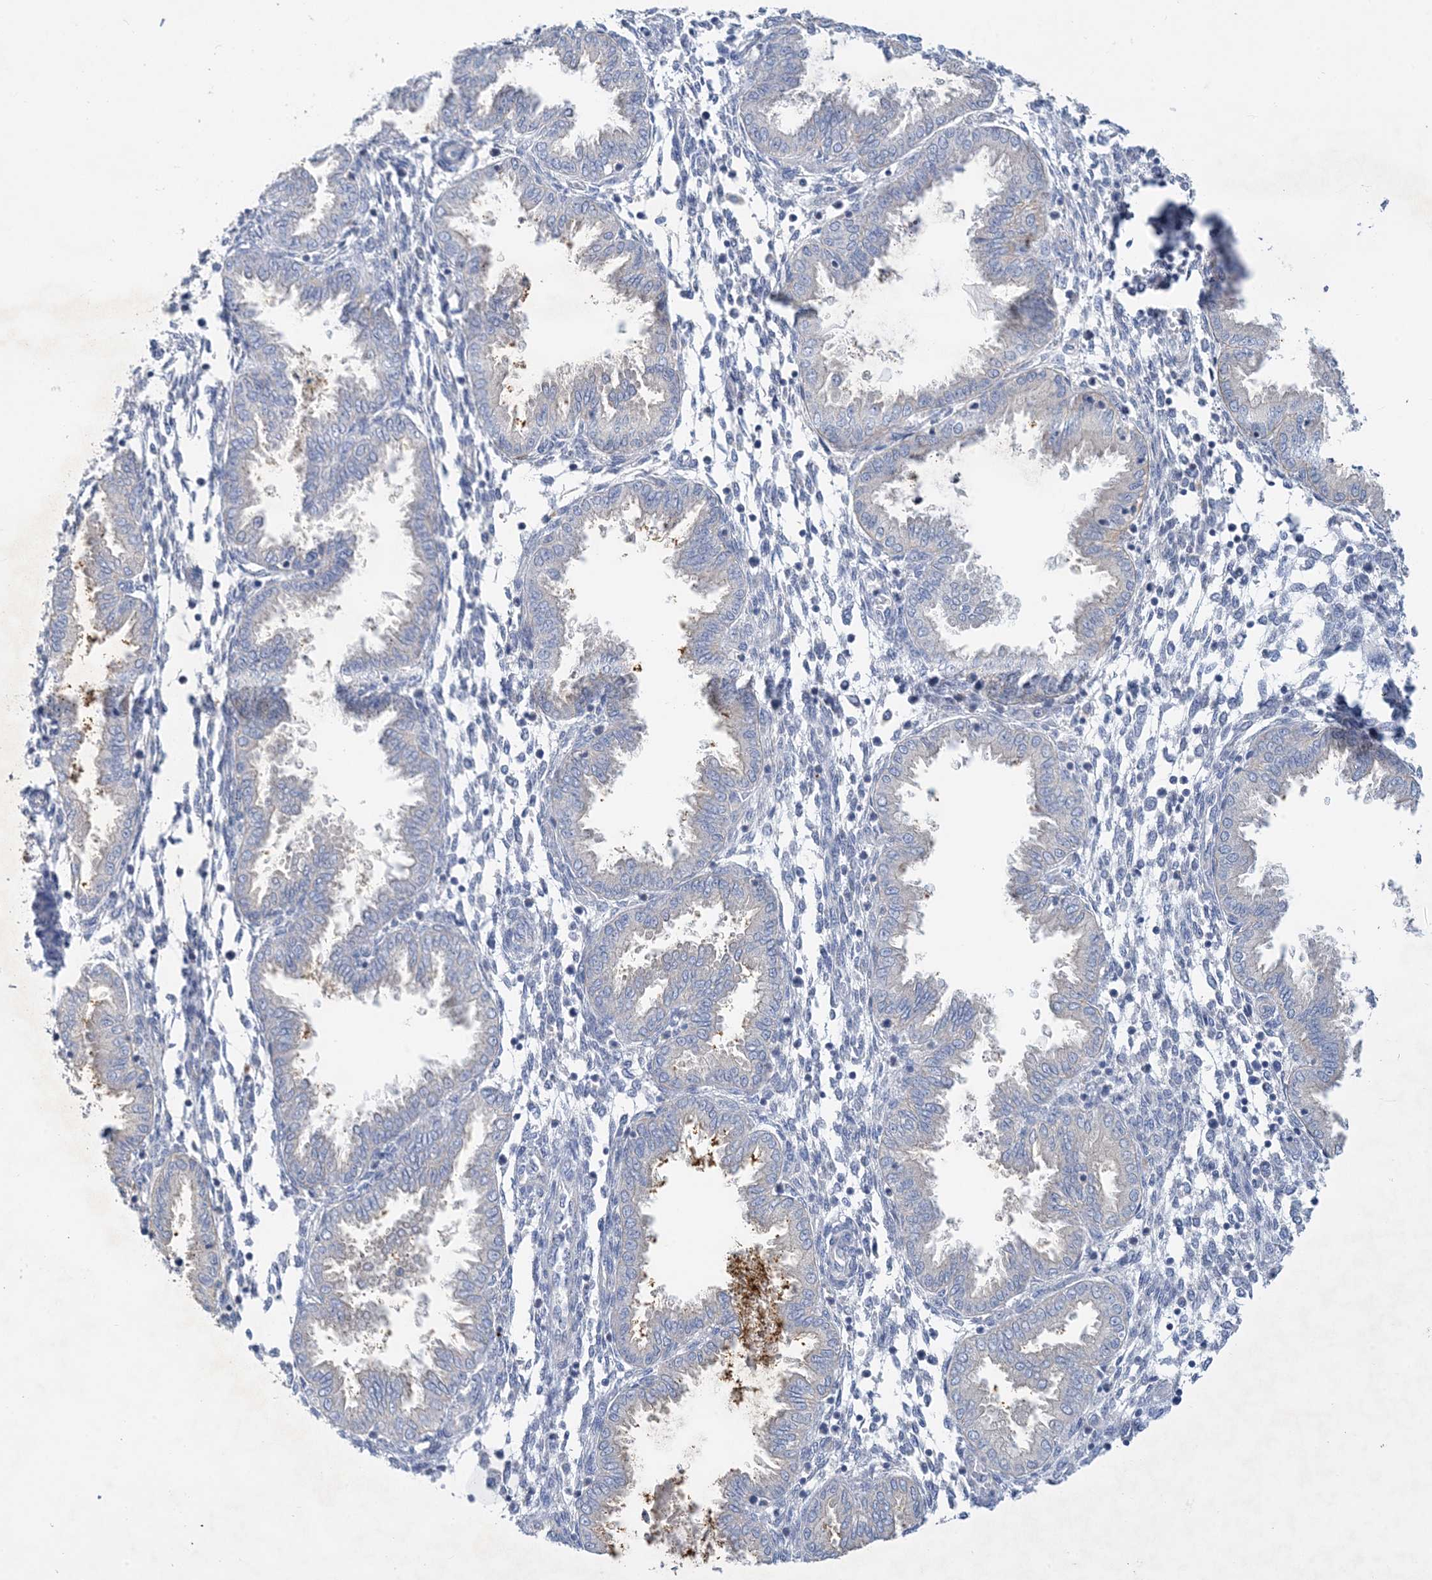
{"staining": {"intensity": "negative", "quantity": "none", "location": "none"}, "tissue": "endometrium", "cell_type": "Cells in endometrial stroma", "image_type": "normal", "snomed": [{"axis": "morphology", "description": "Normal tissue, NOS"}, {"axis": "topography", "description": "Endometrium"}], "caption": "The micrograph demonstrates no staining of cells in endometrial stroma in normal endometrium. The staining was performed using DAB to visualize the protein expression in brown, while the nuclei were stained in blue with hematoxylin (Magnification: 20x).", "gene": "ZCCHC12", "patient": {"sex": "female", "age": 33}}